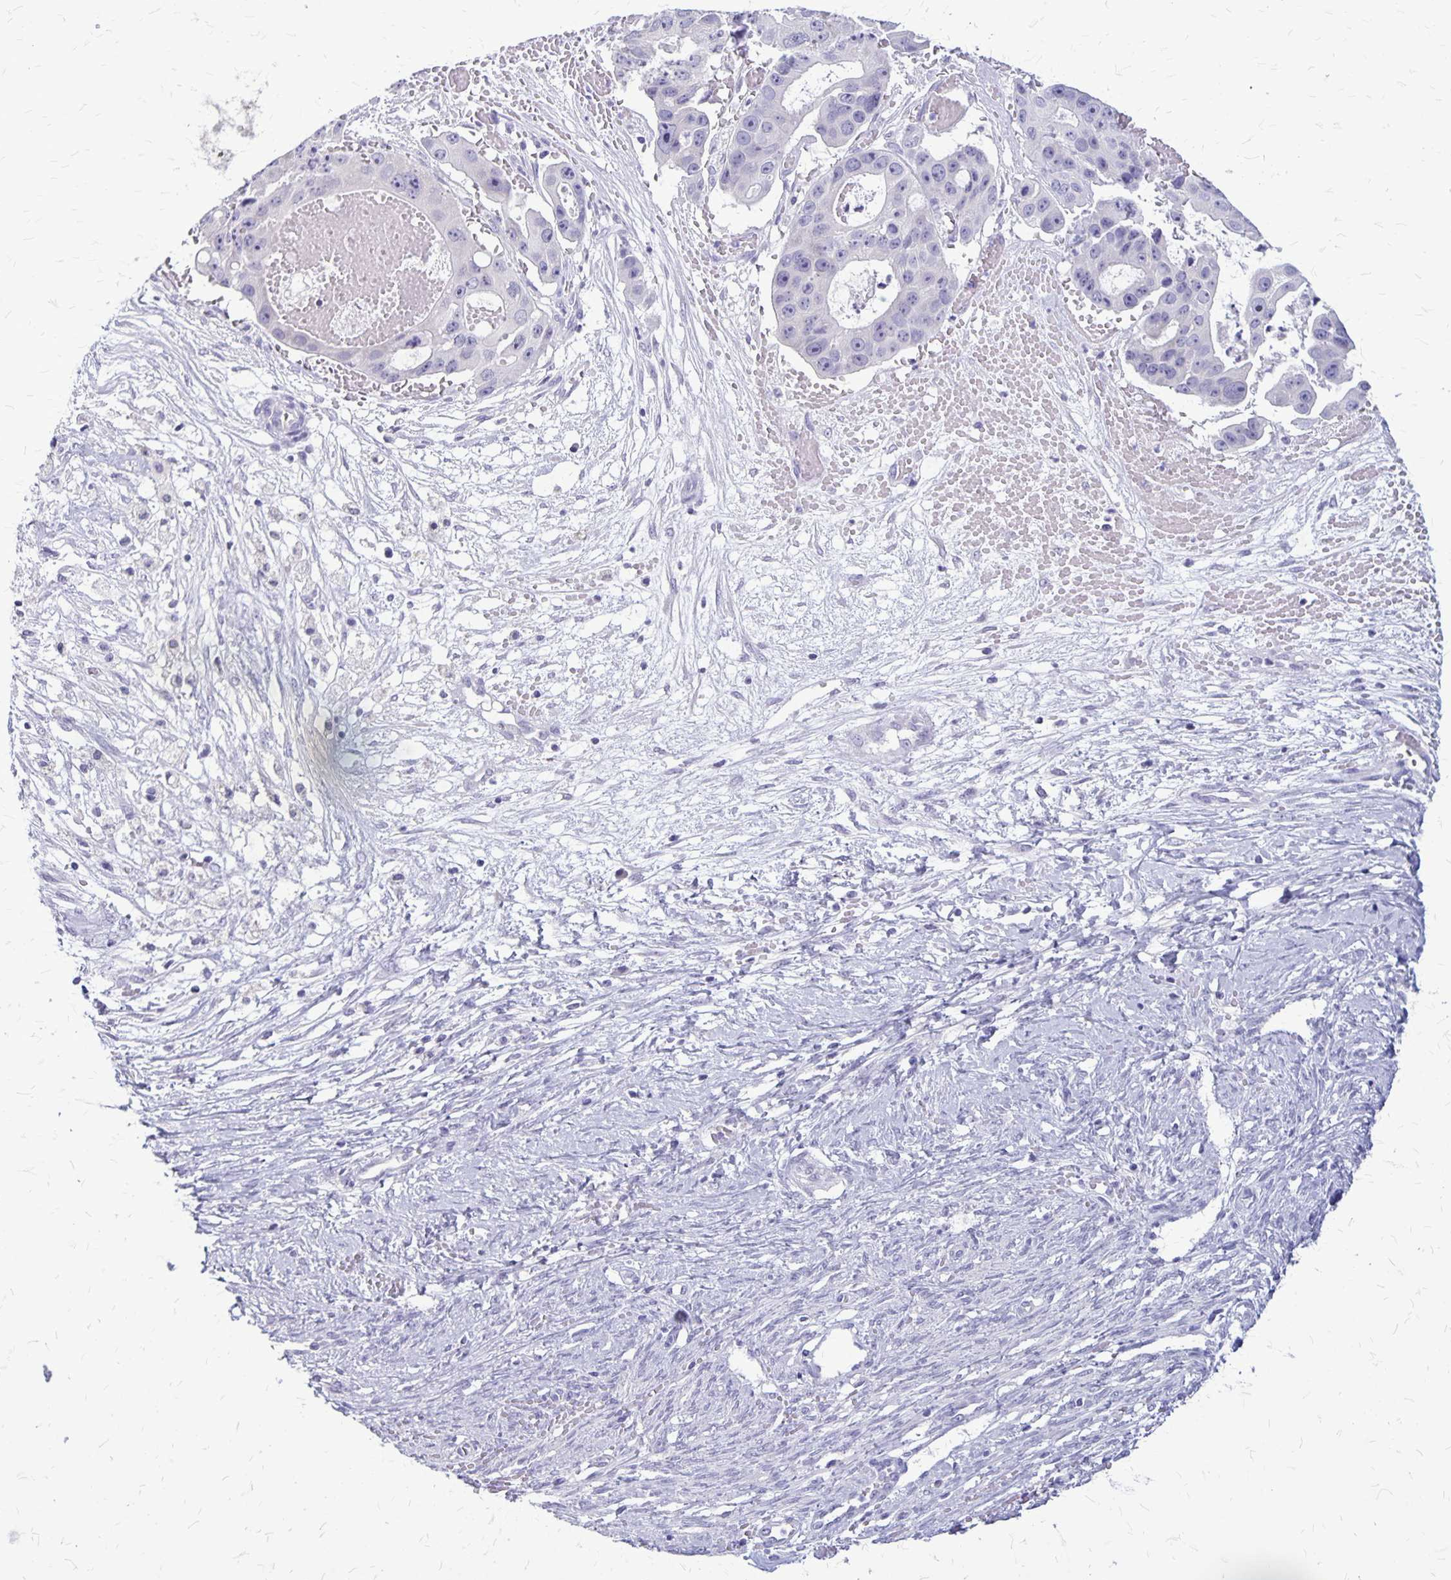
{"staining": {"intensity": "negative", "quantity": "none", "location": "none"}, "tissue": "ovarian cancer", "cell_type": "Tumor cells", "image_type": "cancer", "snomed": [{"axis": "morphology", "description": "Cystadenocarcinoma, serous, NOS"}, {"axis": "topography", "description": "Ovary"}], "caption": "Ovarian cancer (serous cystadenocarcinoma) was stained to show a protein in brown. There is no significant positivity in tumor cells.", "gene": "PLXNB3", "patient": {"sex": "female", "age": 56}}